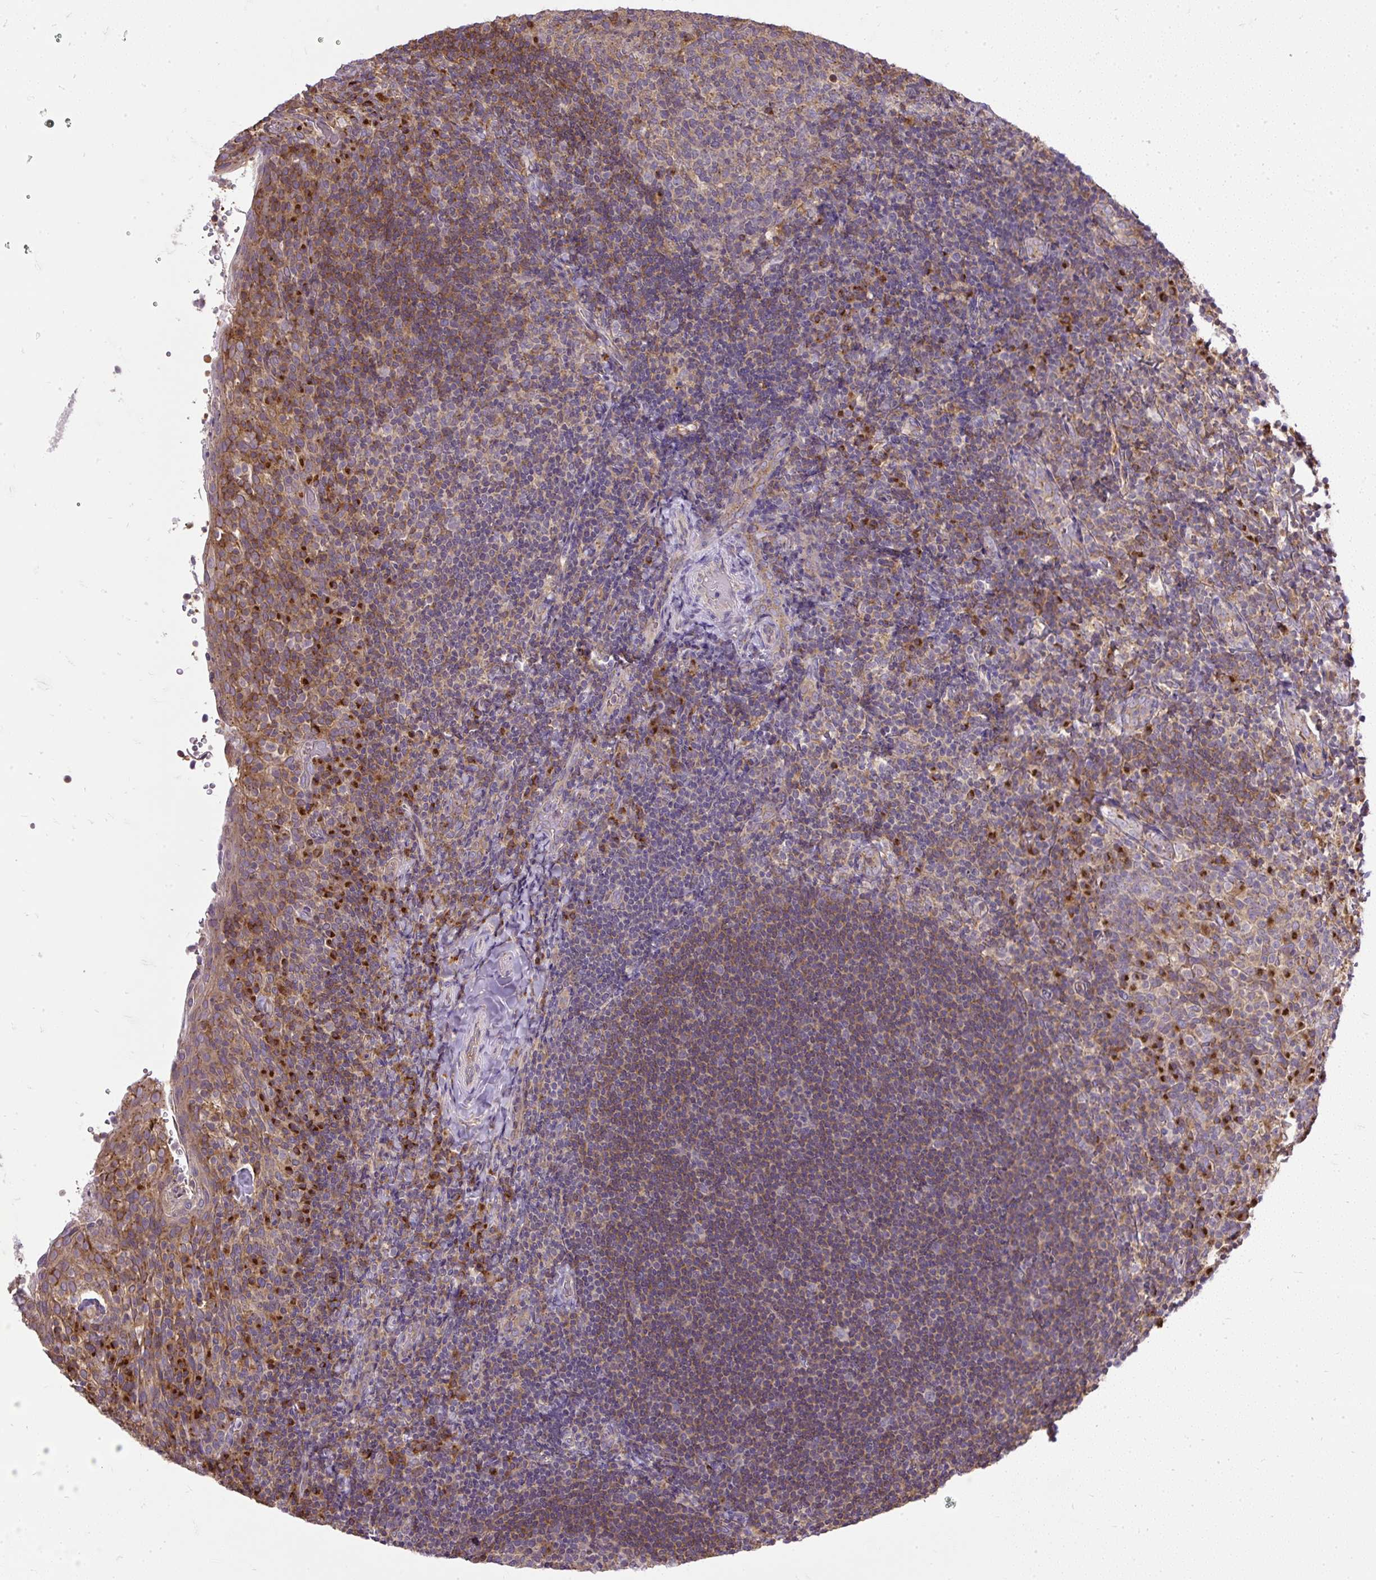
{"staining": {"intensity": "moderate", "quantity": "<25%", "location": "cytoplasmic/membranous"}, "tissue": "tonsil", "cell_type": "Germinal center cells", "image_type": "normal", "snomed": [{"axis": "morphology", "description": "Normal tissue, NOS"}, {"axis": "topography", "description": "Tonsil"}], "caption": "Protein staining reveals moderate cytoplasmic/membranous staining in approximately <25% of germinal center cells in normal tonsil. Nuclei are stained in blue.", "gene": "SMC4", "patient": {"sex": "female", "age": 10}}